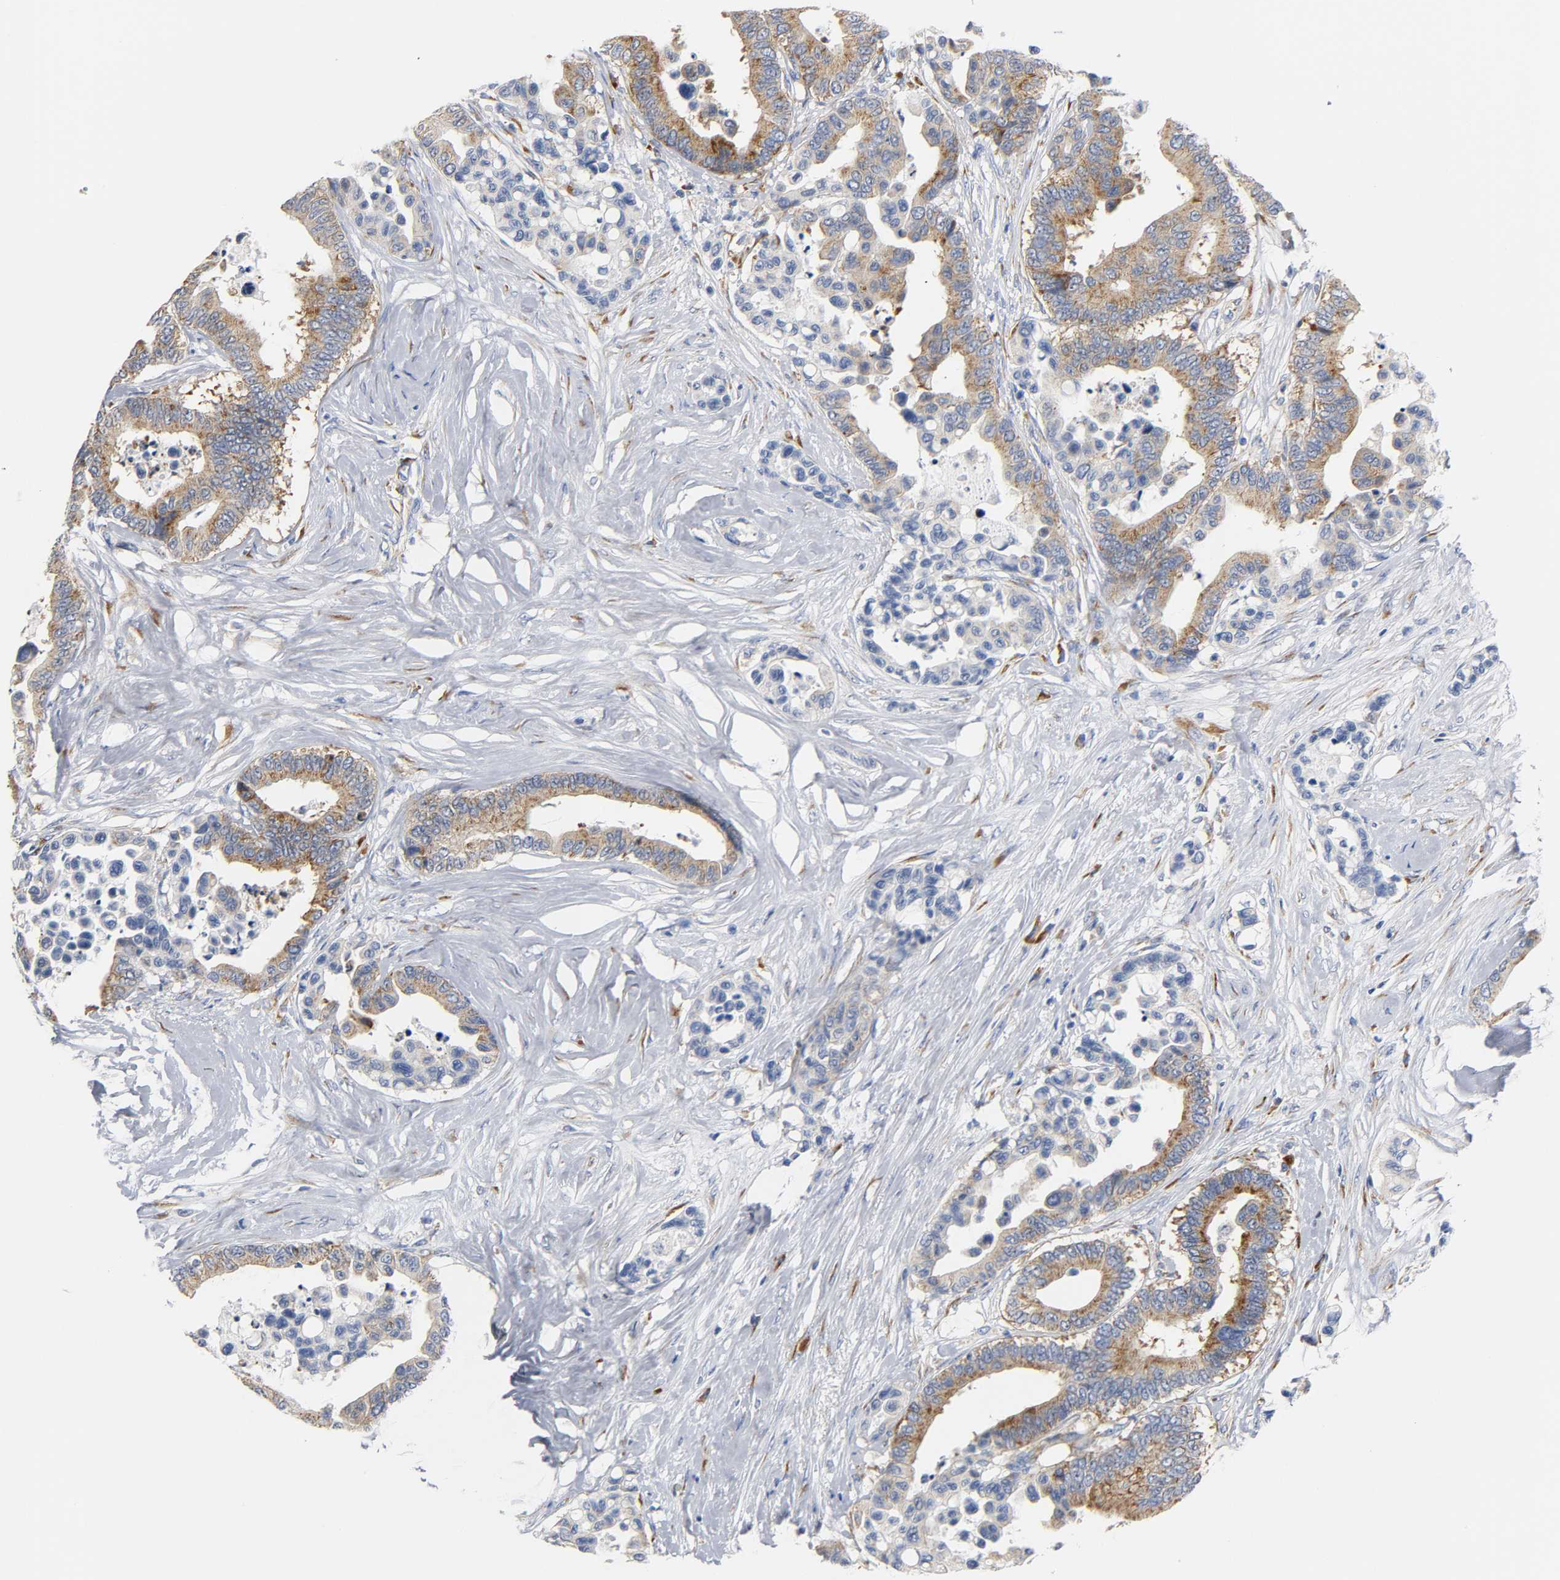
{"staining": {"intensity": "moderate", "quantity": ">75%", "location": "cytoplasmic/membranous"}, "tissue": "colorectal cancer", "cell_type": "Tumor cells", "image_type": "cancer", "snomed": [{"axis": "morphology", "description": "Adenocarcinoma, NOS"}, {"axis": "topography", "description": "Colon"}], "caption": "Protein staining of adenocarcinoma (colorectal) tissue shows moderate cytoplasmic/membranous staining in about >75% of tumor cells.", "gene": "REL", "patient": {"sex": "male", "age": 82}}